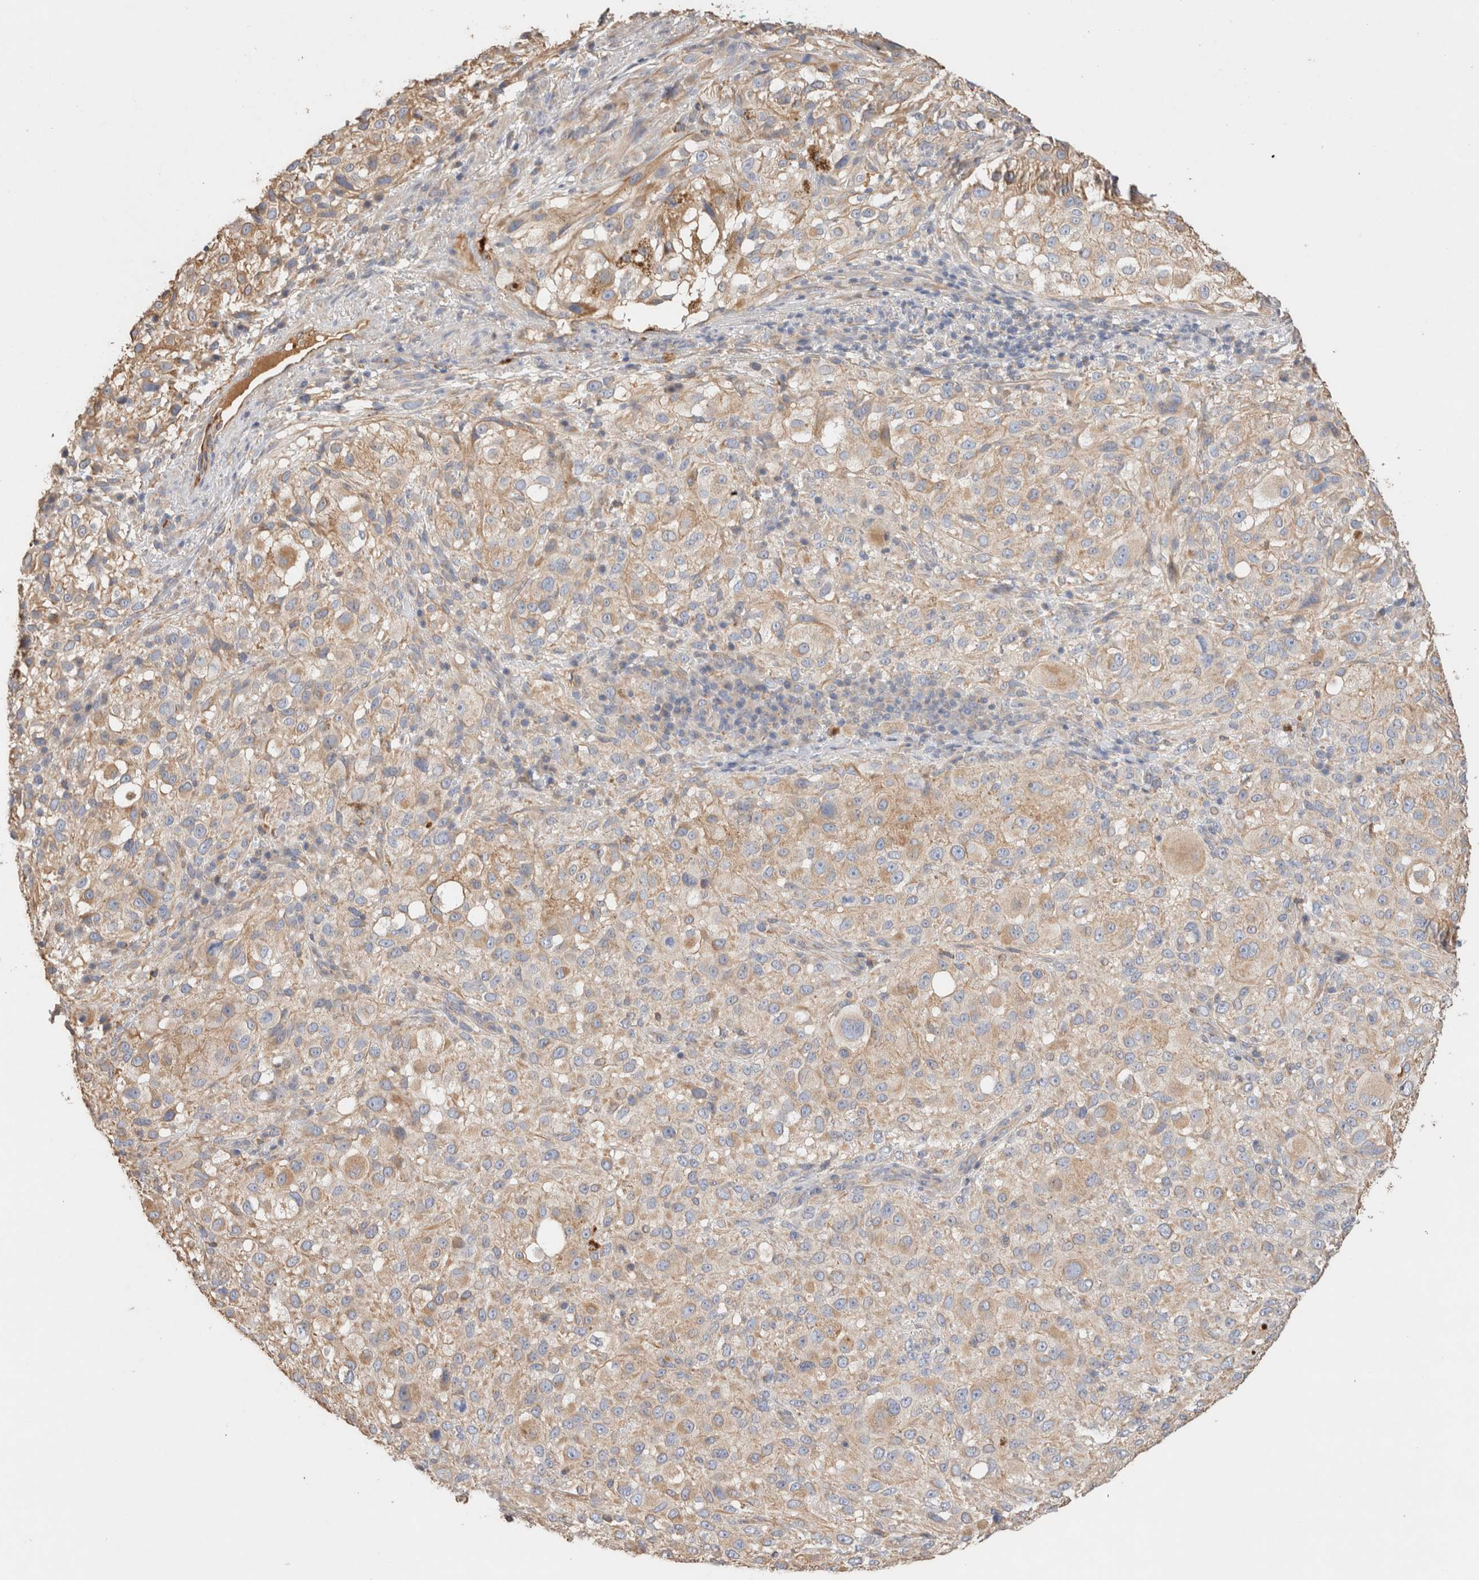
{"staining": {"intensity": "weak", "quantity": ">75%", "location": "cytoplasmic/membranous"}, "tissue": "melanoma", "cell_type": "Tumor cells", "image_type": "cancer", "snomed": [{"axis": "morphology", "description": "Necrosis, NOS"}, {"axis": "morphology", "description": "Malignant melanoma, NOS"}, {"axis": "topography", "description": "Skin"}], "caption": "The immunohistochemical stain shows weak cytoplasmic/membranous expression in tumor cells of malignant melanoma tissue.", "gene": "PROS1", "patient": {"sex": "female", "age": 87}}